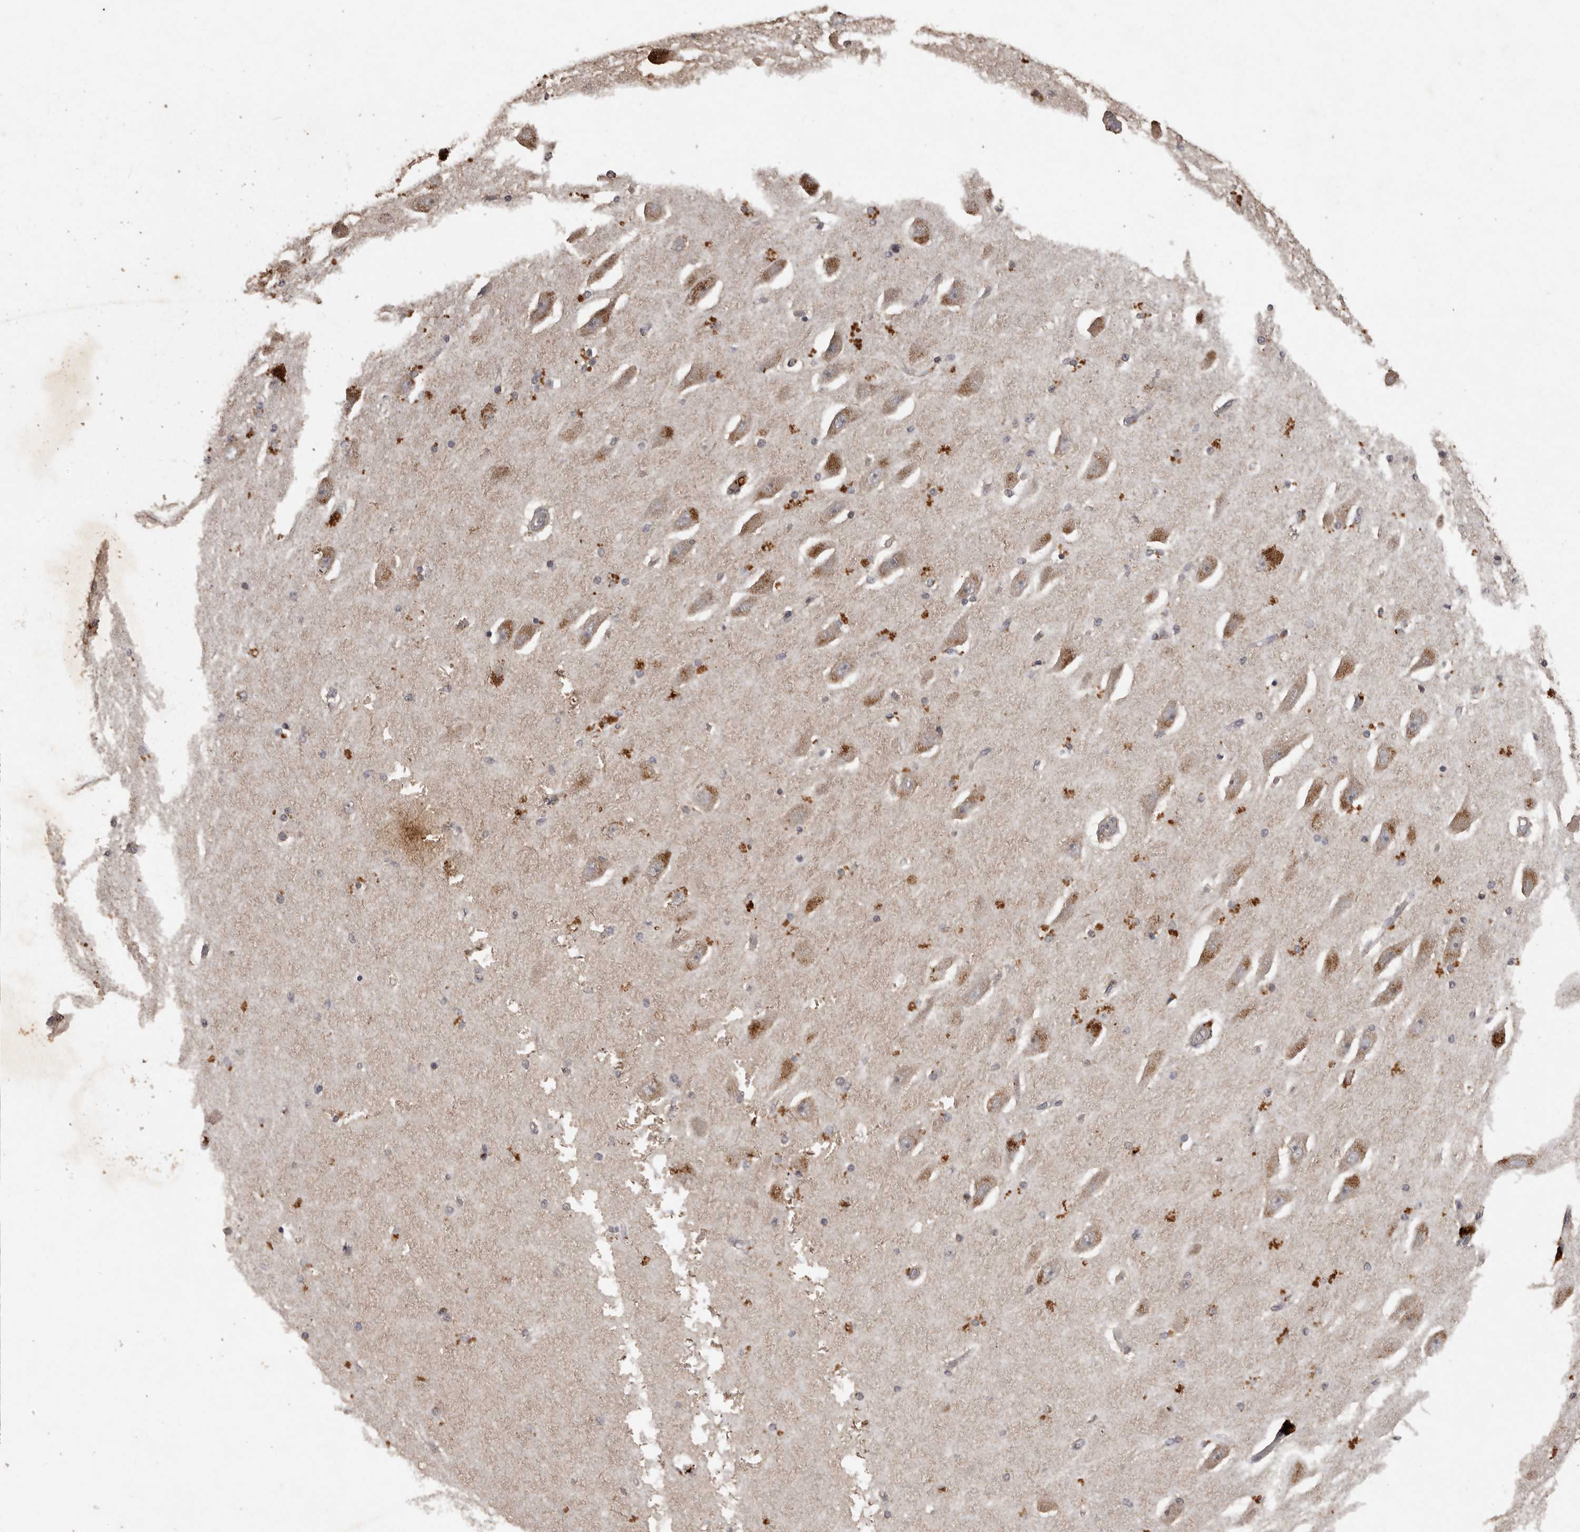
{"staining": {"intensity": "weak", "quantity": "<25%", "location": "cytoplasmic/membranous"}, "tissue": "hippocampus", "cell_type": "Glial cells", "image_type": "normal", "snomed": [{"axis": "morphology", "description": "Normal tissue, NOS"}, {"axis": "topography", "description": "Hippocampus"}], "caption": "Immunohistochemistry micrograph of unremarkable hippocampus: human hippocampus stained with DAB (3,3'-diaminobenzidine) displays no significant protein expression in glial cells. (DAB (3,3'-diaminobenzidine) immunohistochemistry (IHC), high magnification).", "gene": "ADAMTS4", "patient": {"sex": "female", "age": 54}}